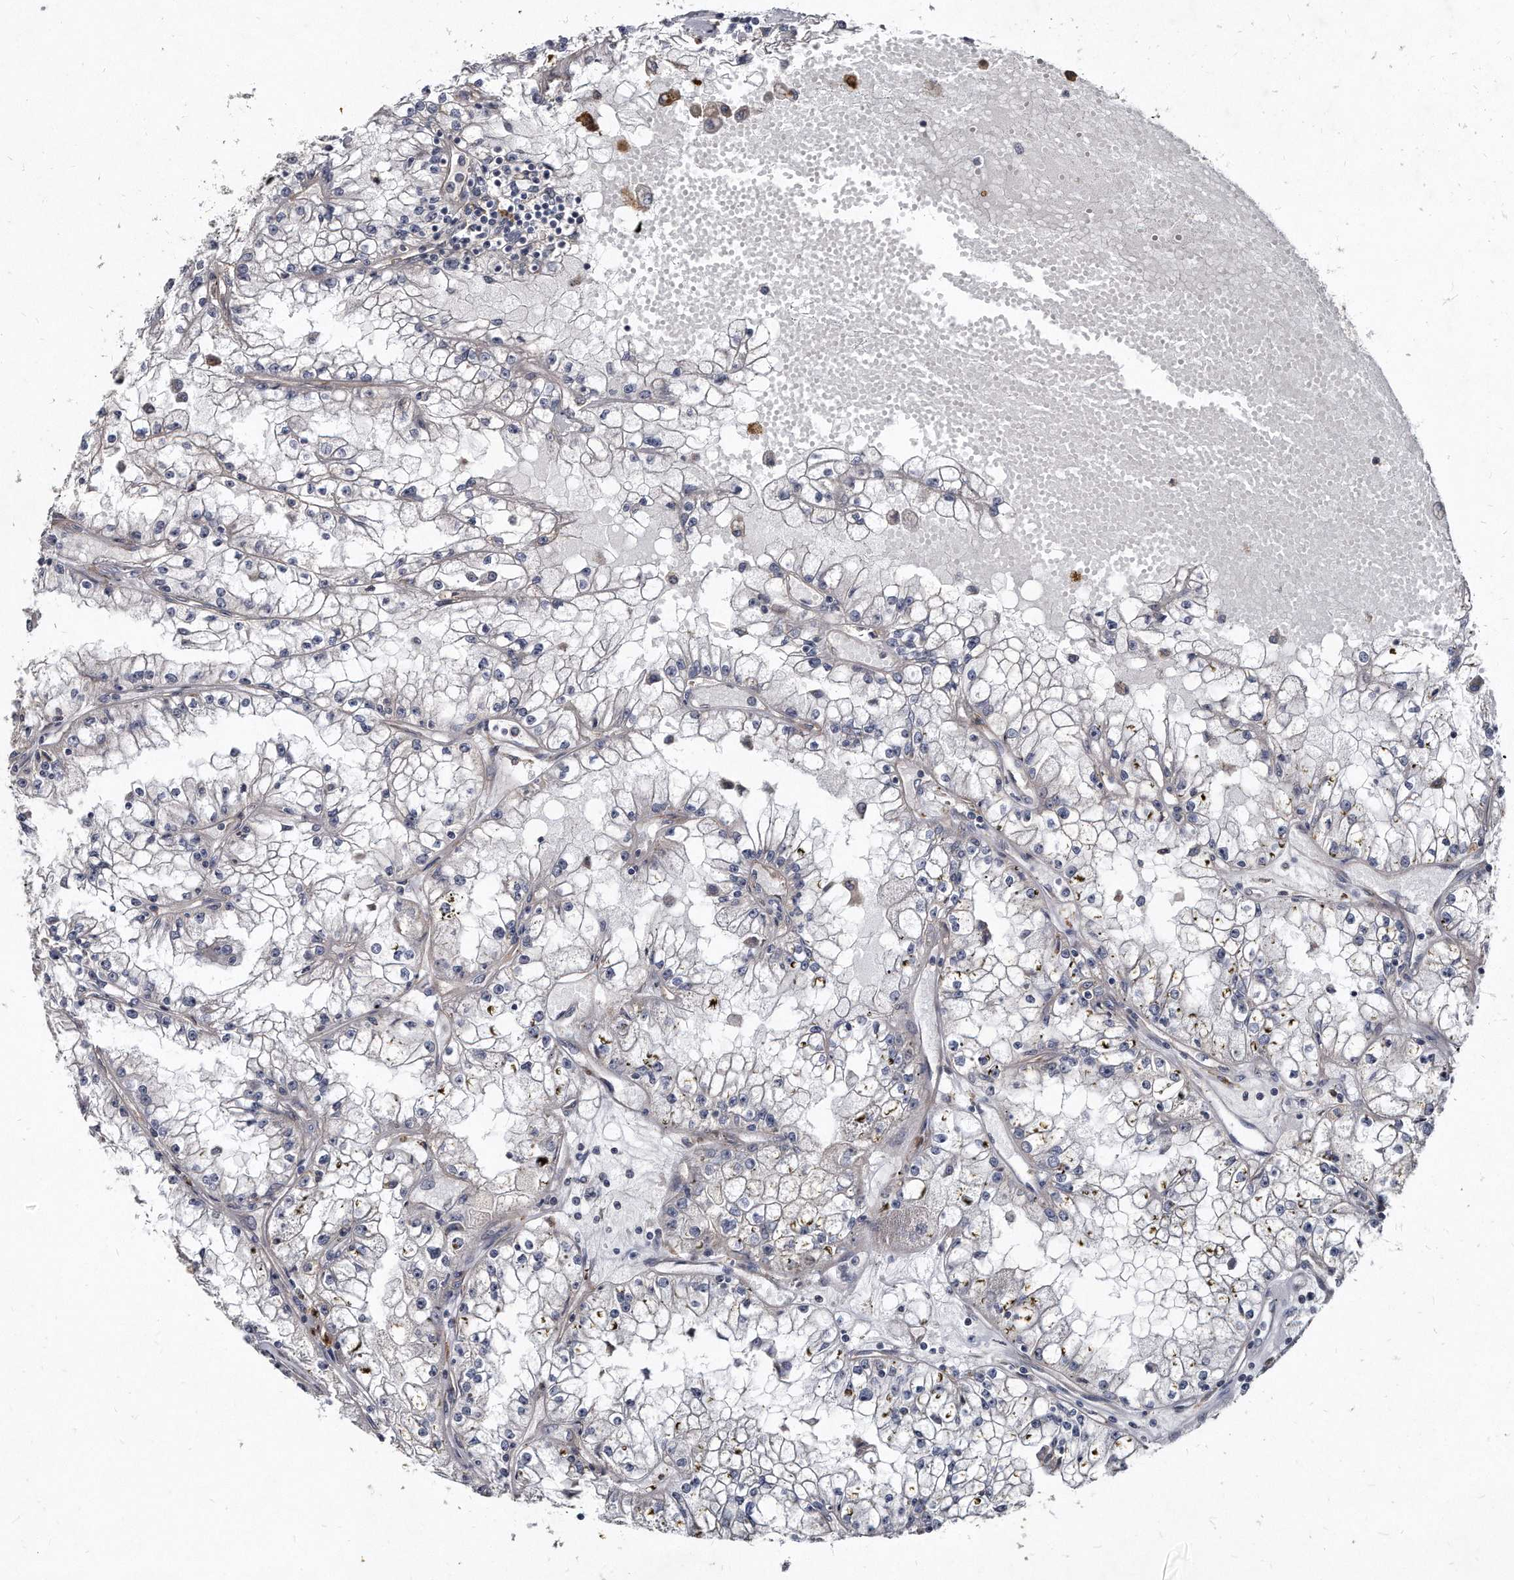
{"staining": {"intensity": "negative", "quantity": "none", "location": "none"}, "tissue": "renal cancer", "cell_type": "Tumor cells", "image_type": "cancer", "snomed": [{"axis": "morphology", "description": "Adenocarcinoma, NOS"}, {"axis": "topography", "description": "Kidney"}], "caption": "Protein analysis of adenocarcinoma (renal) shows no significant staining in tumor cells. (DAB (3,3'-diaminobenzidine) immunohistochemistry visualized using brightfield microscopy, high magnification).", "gene": "KLHDC3", "patient": {"sex": "male", "age": 56}}